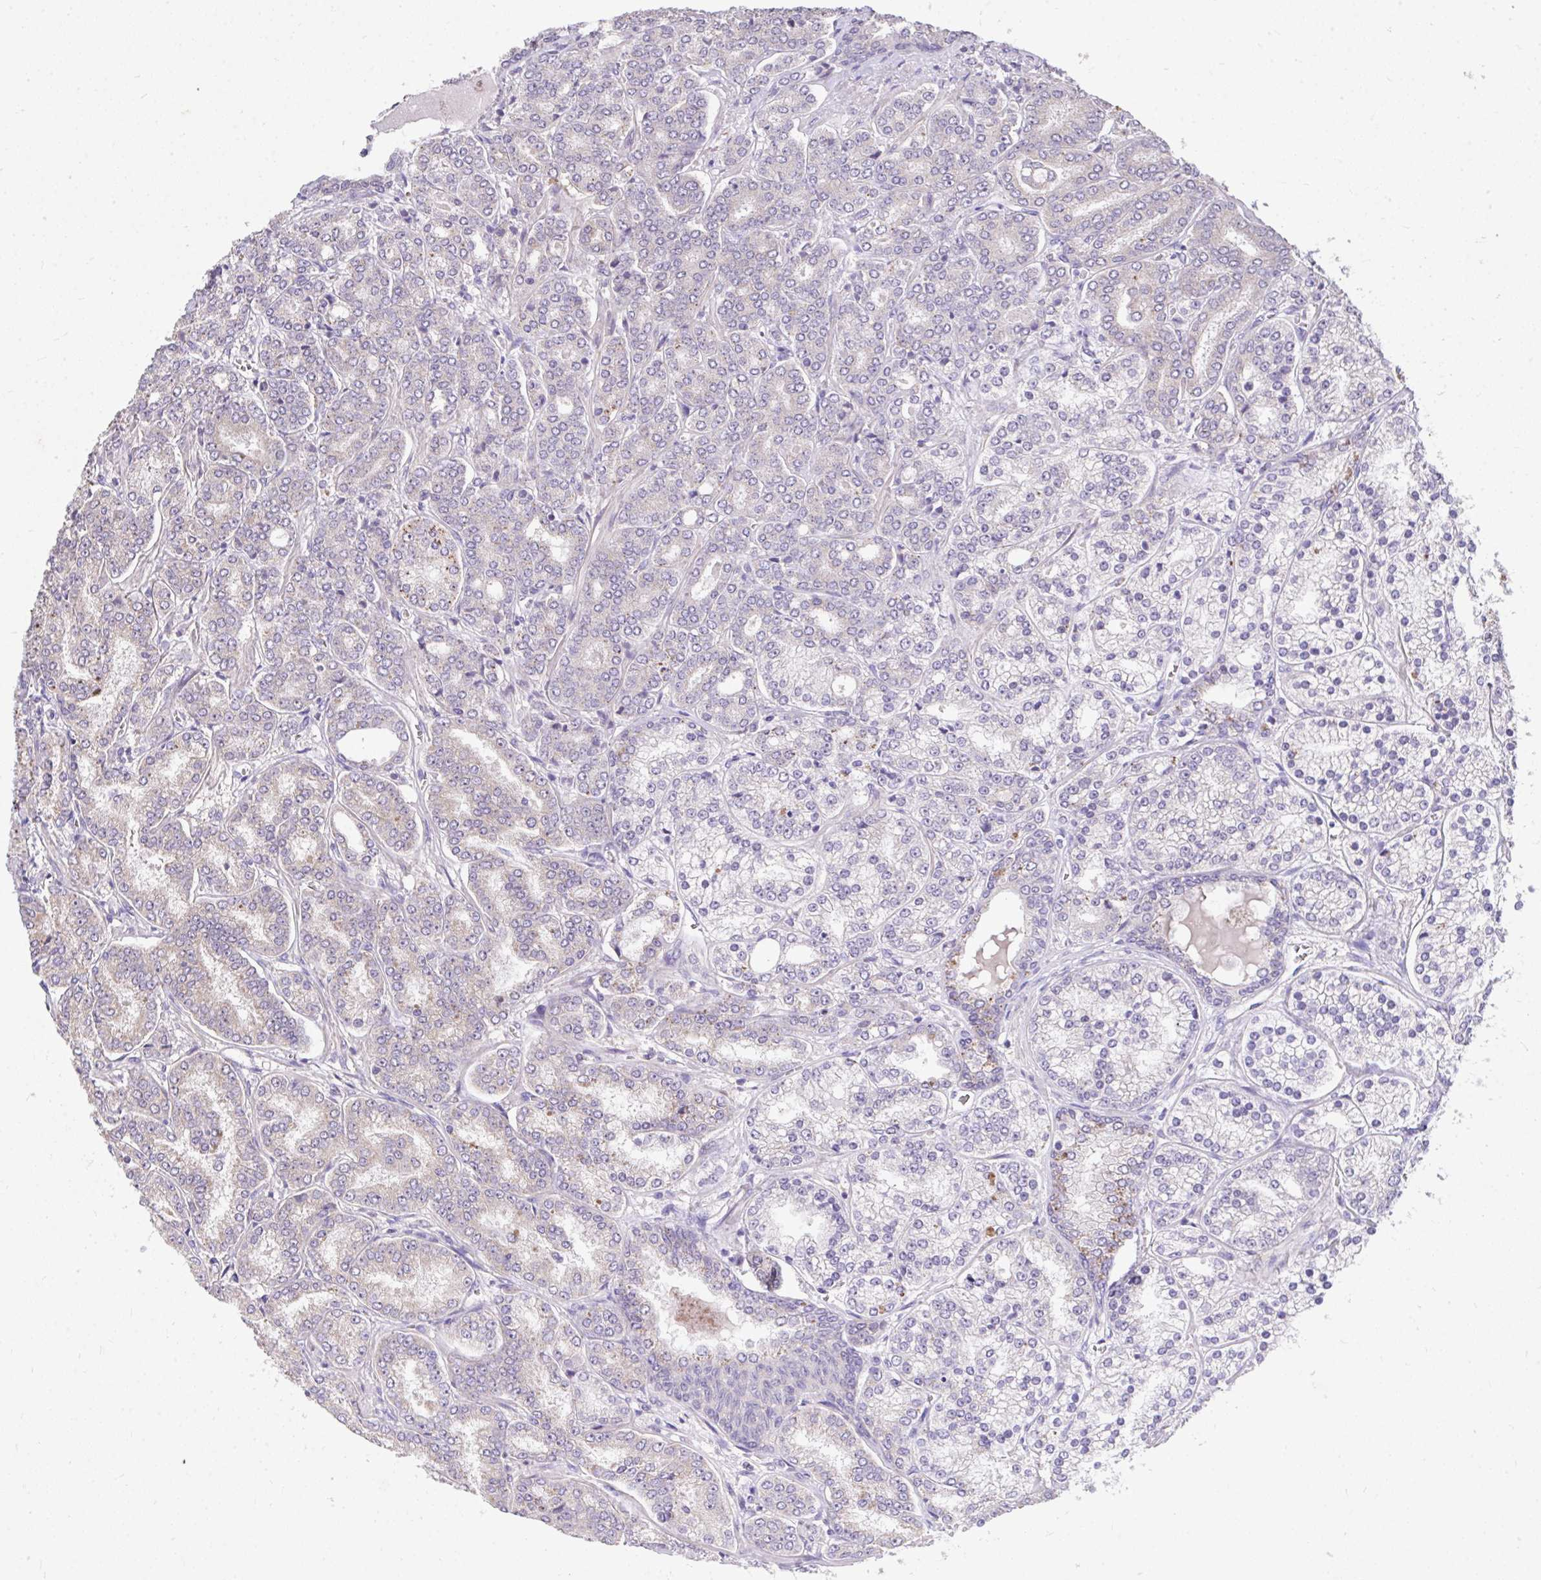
{"staining": {"intensity": "weak", "quantity": "25%-75%", "location": "cytoplasmic/membranous"}, "tissue": "prostate cancer", "cell_type": "Tumor cells", "image_type": "cancer", "snomed": [{"axis": "morphology", "description": "Adenocarcinoma, High grade"}, {"axis": "topography", "description": "Prostate"}], "caption": "A photomicrograph showing weak cytoplasmic/membranous staining in approximately 25%-75% of tumor cells in prostate cancer, as visualized by brown immunohistochemical staining.", "gene": "MPC2", "patient": {"sex": "male", "age": 72}}